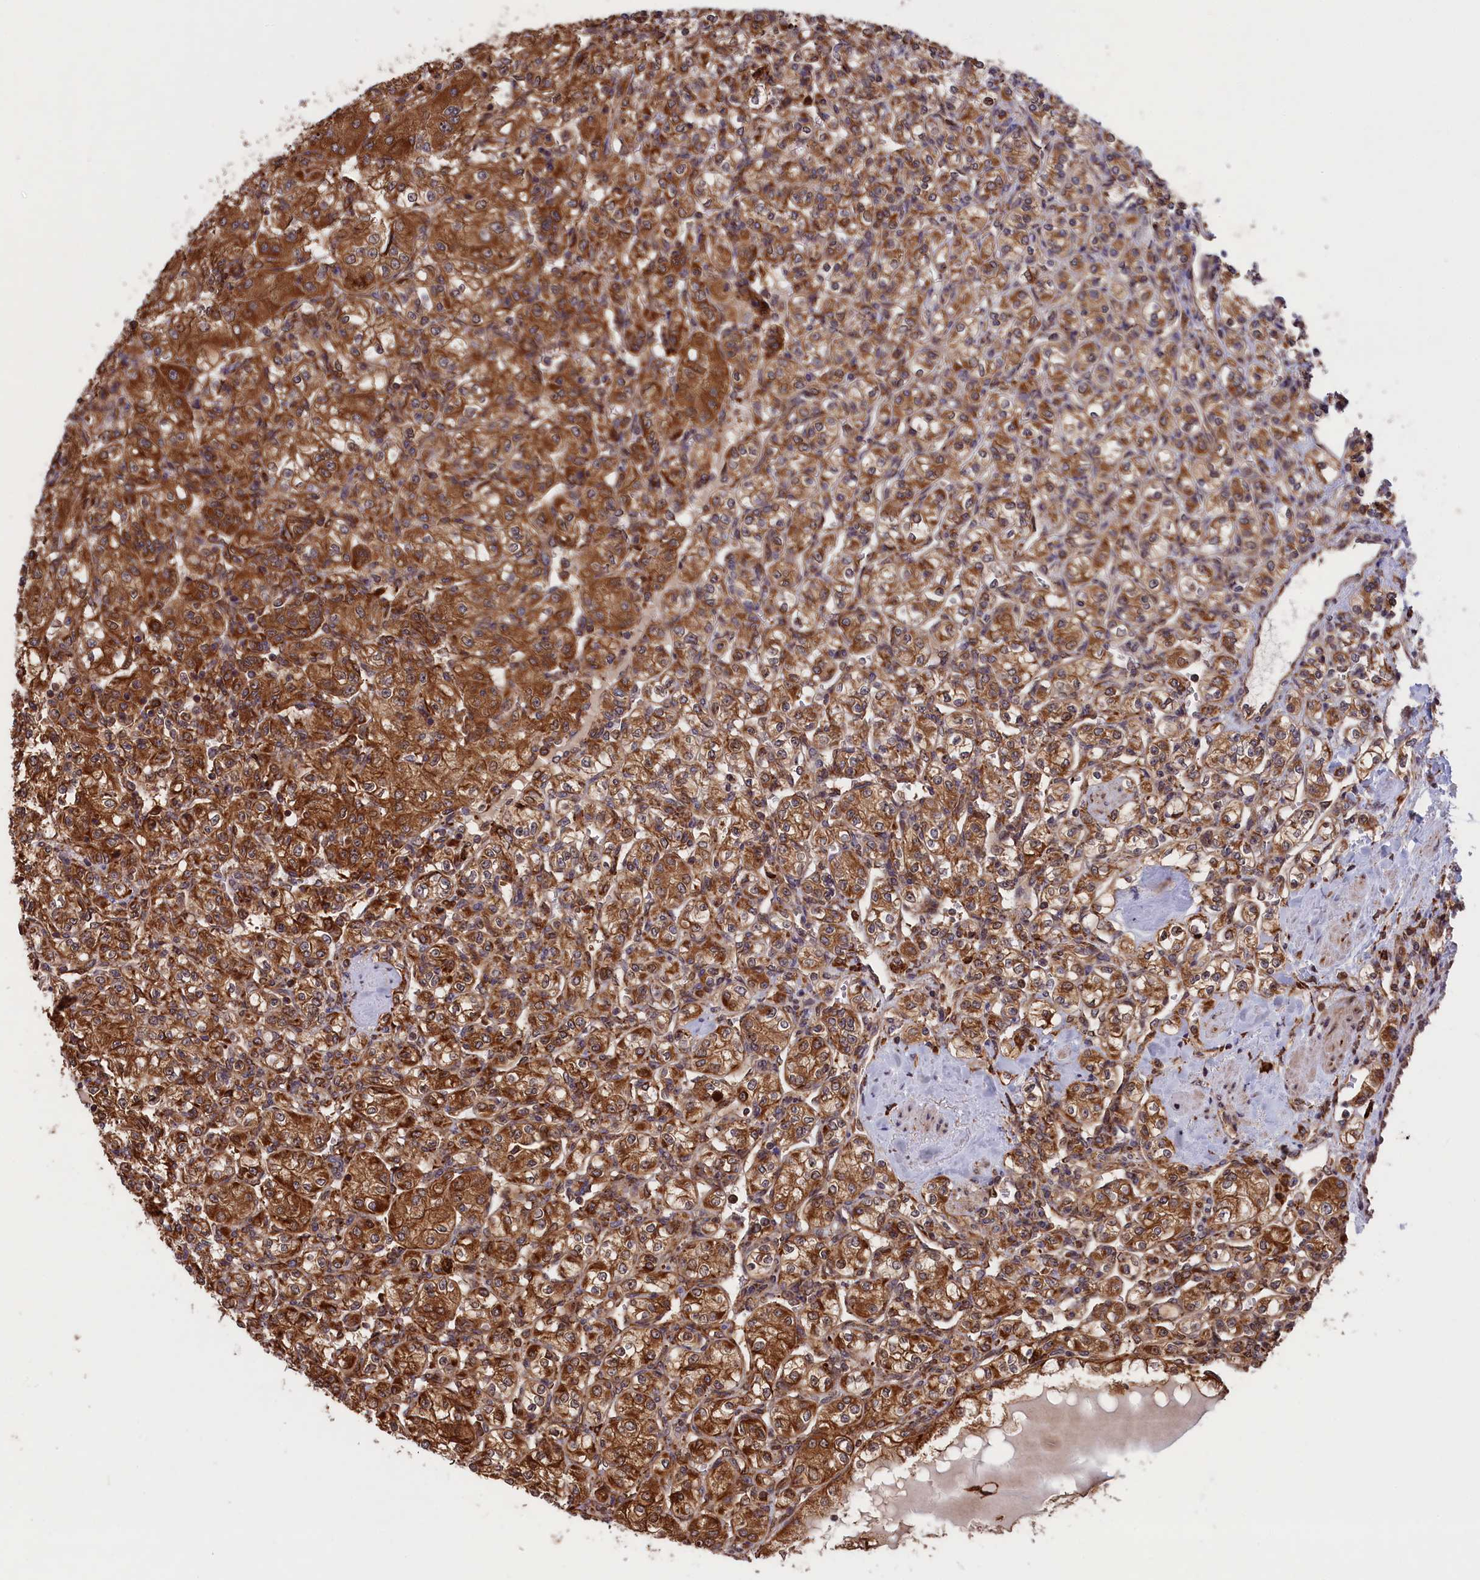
{"staining": {"intensity": "moderate", "quantity": ">75%", "location": "cytoplasmic/membranous"}, "tissue": "renal cancer", "cell_type": "Tumor cells", "image_type": "cancer", "snomed": [{"axis": "morphology", "description": "Adenocarcinoma, NOS"}, {"axis": "topography", "description": "Kidney"}], "caption": "Moderate cytoplasmic/membranous positivity is present in approximately >75% of tumor cells in renal adenocarcinoma.", "gene": "PLA2G4C", "patient": {"sex": "male", "age": 77}}